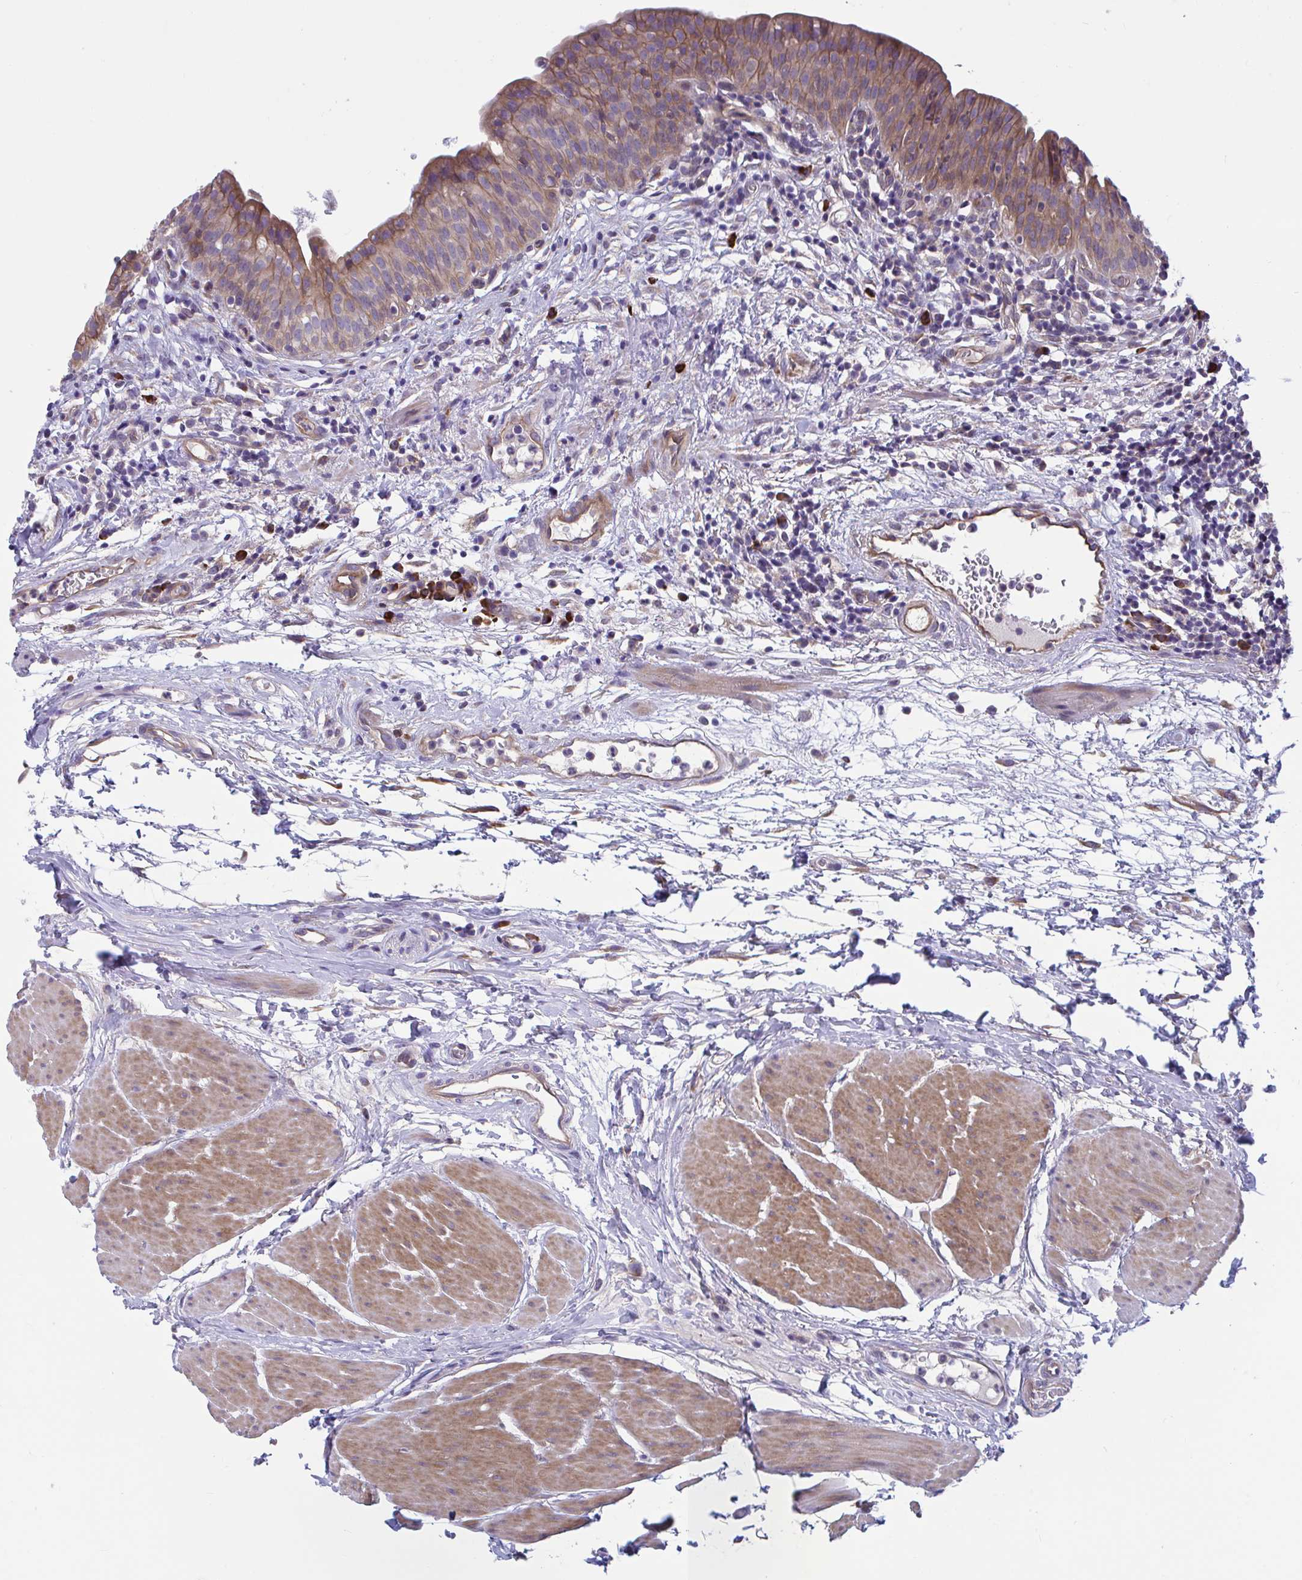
{"staining": {"intensity": "moderate", "quantity": "25%-75%", "location": "cytoplasmic/membranous"}, "tissue": "urinary bladder", "cell_type": "Urothelial cells", "image_type": "normal", "snomed": [{"axis": "morphology", "description": "Normal tissue, NOS"}, {"axis": "morphology", "description": "Inflammation, NOS"}, {"axis": "topography", "description": "Urinary bladder"}], "caption": "Urothelial cells demonstrate medium levels of moderate cytoplasmic/membranous expression in about 25%-75% of cells in unremarkable urinary bladder.", "gene": "WBP1", "patient": {"sex": "male", "age": 57}}